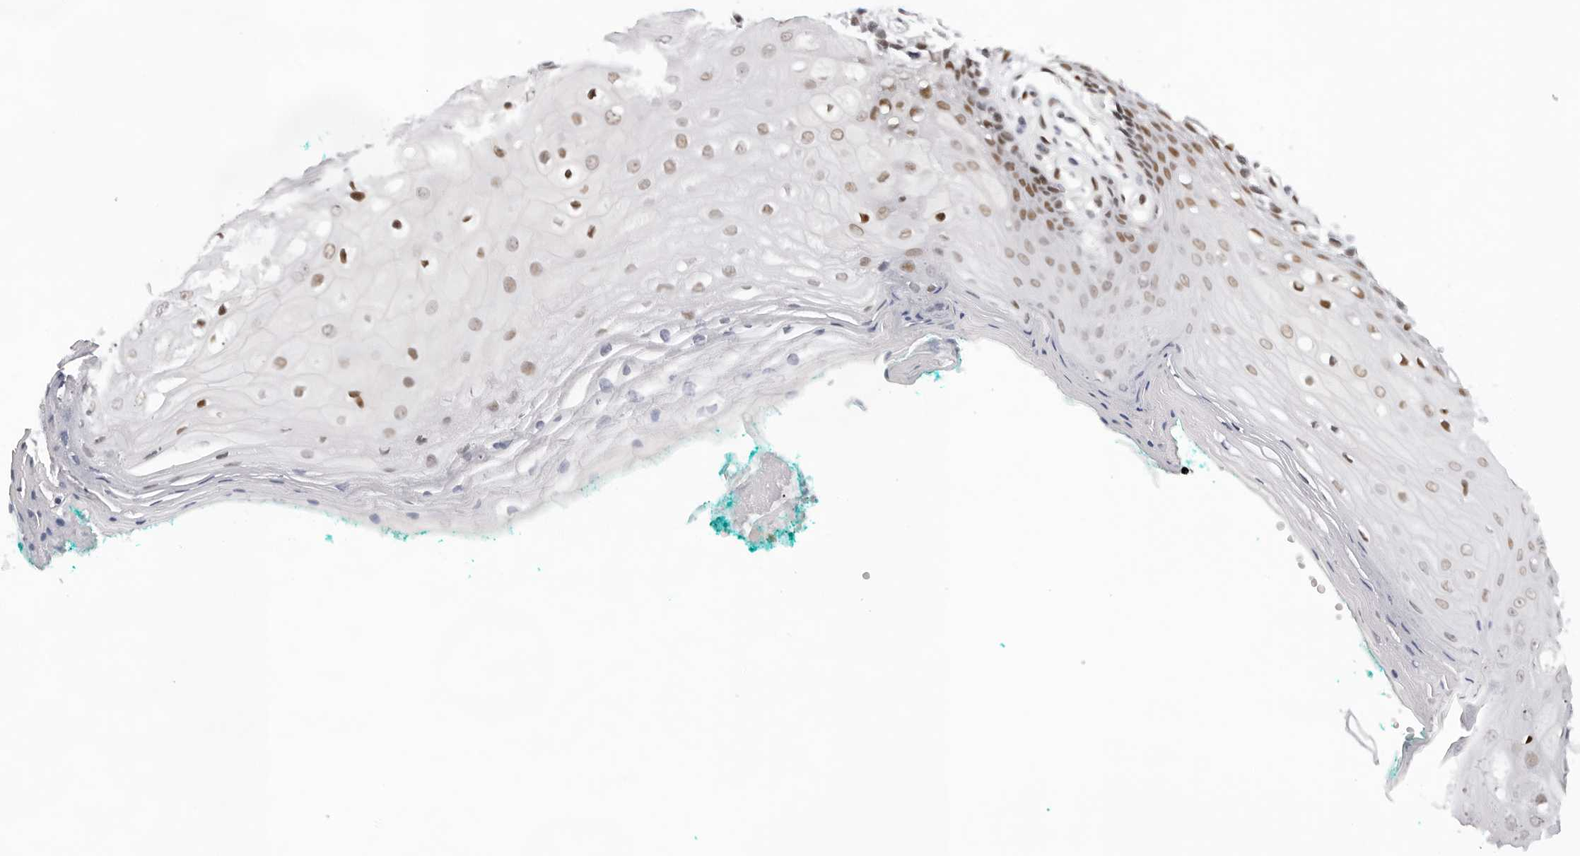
{"staining": {"intensity": "moderate", "quantity": "25%-75%", "location": "nuclear"}, "tissue": "oral mucosa", "cell_type": "Squamous epithelial cells", "image_type": "normal", "snomed": [{"axis": "morphology", "description": "Normal tissue, NOS"}, {"axis": "topography", "description": "Skeletal muscle"}, {"axis": "topography", "description": "Oral tissue"}, {"axis": "topography", "description": "Peripheral nerve tissue"}], "caption": "IHC of normal oral mucosa shows medium levels of moderate nuclear positivity in about 25%-75% of squamous epithelial cells.", "gene": "OGG1", "patient": {"sex": "female", "age": 84}}